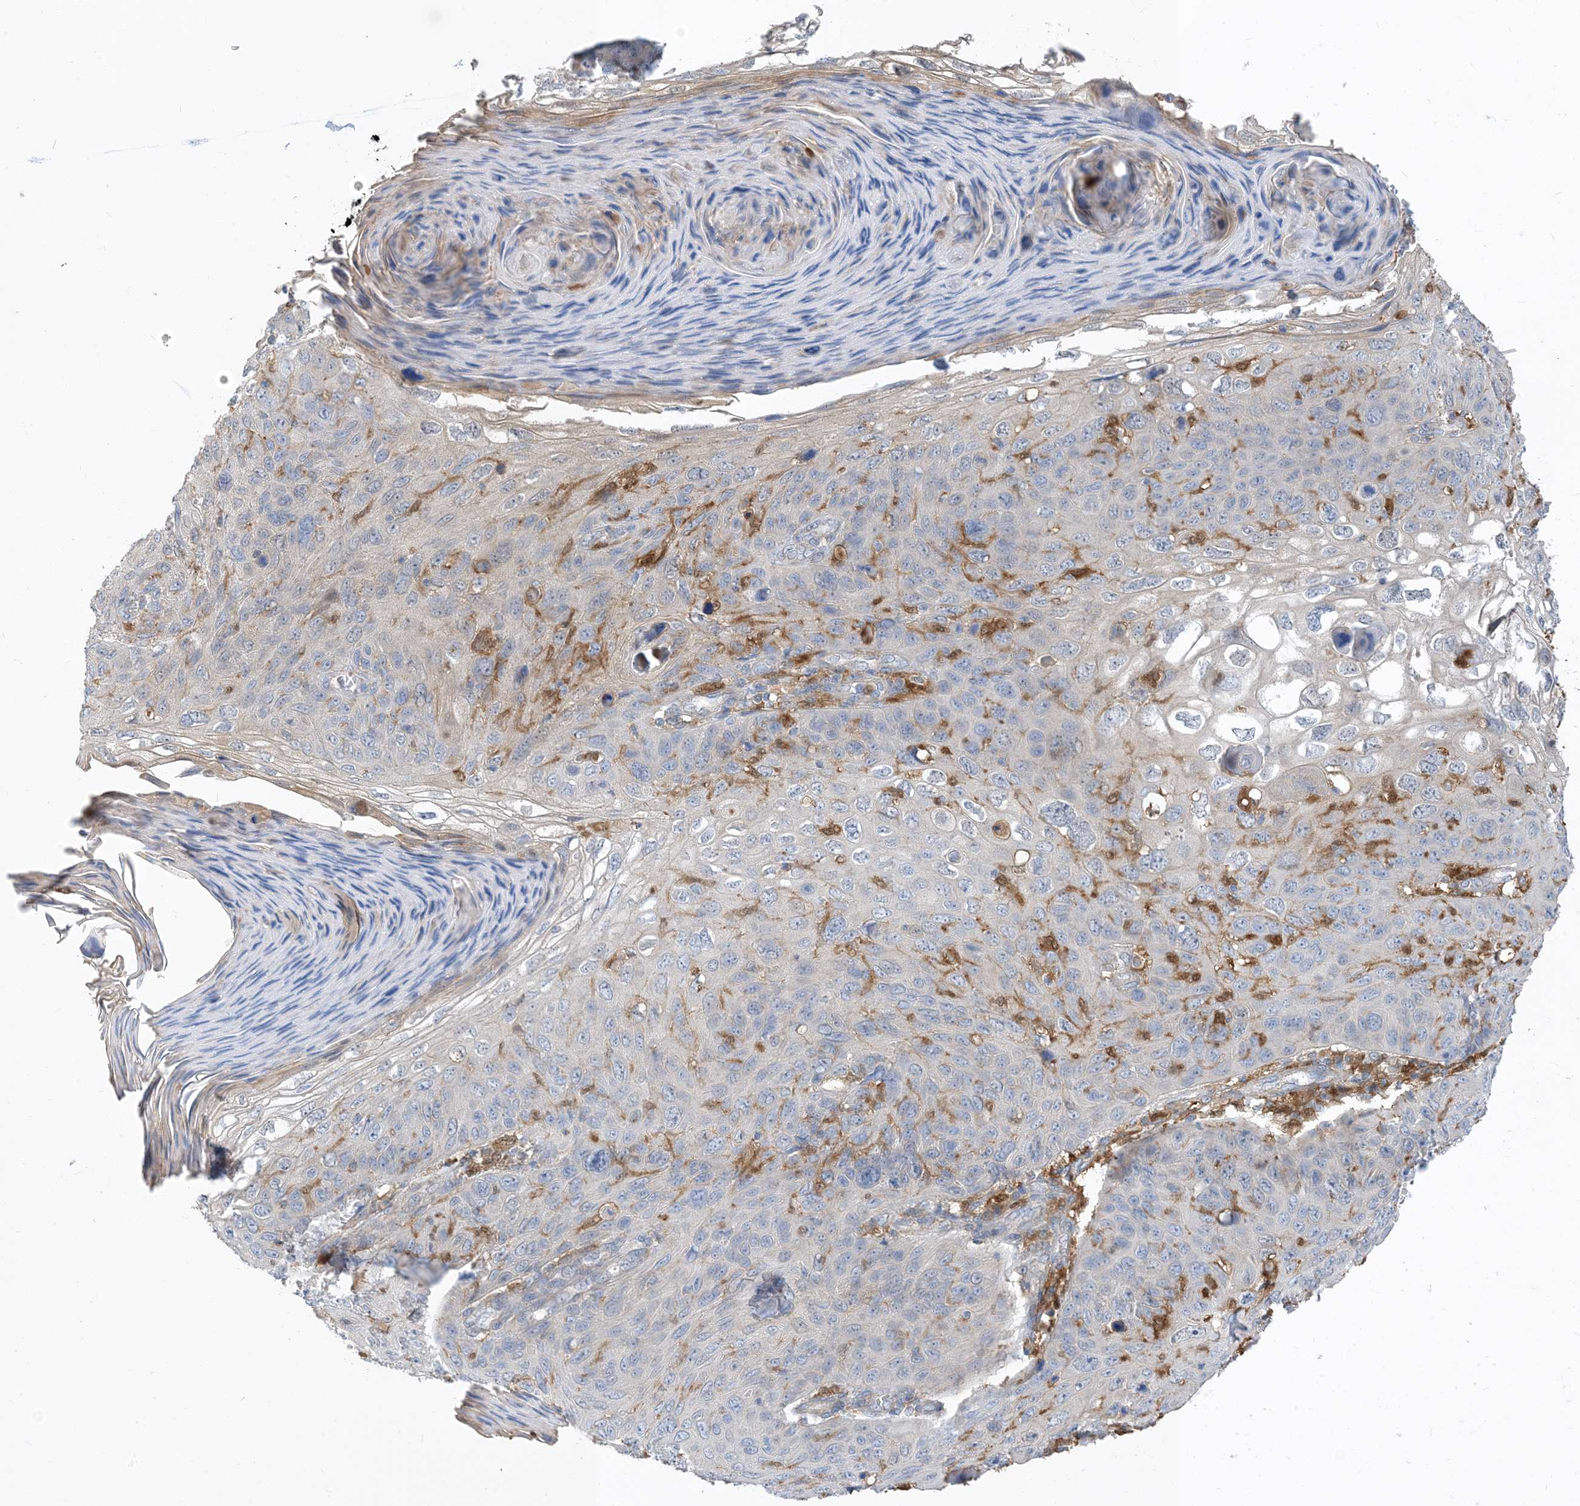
{"staining": {"intensity": "negative", "quantity": "none", "location": "none"}, "tissue": "skin cancer", "cell_type": "Tumor cells", "image_type": "cancer", "snomed": [{"axis": "morphology", "description": "Squamous cell carcinoma, NOS"}, {"axis": "topography", "description": "Skin"}], "caption": "Immunohistochemistry of skin cancer (squamous cell carcinoma) reveals no positivity in tumor cells.", "gene": "NAGK", "patient": {"sex": "female", "age": 90}}